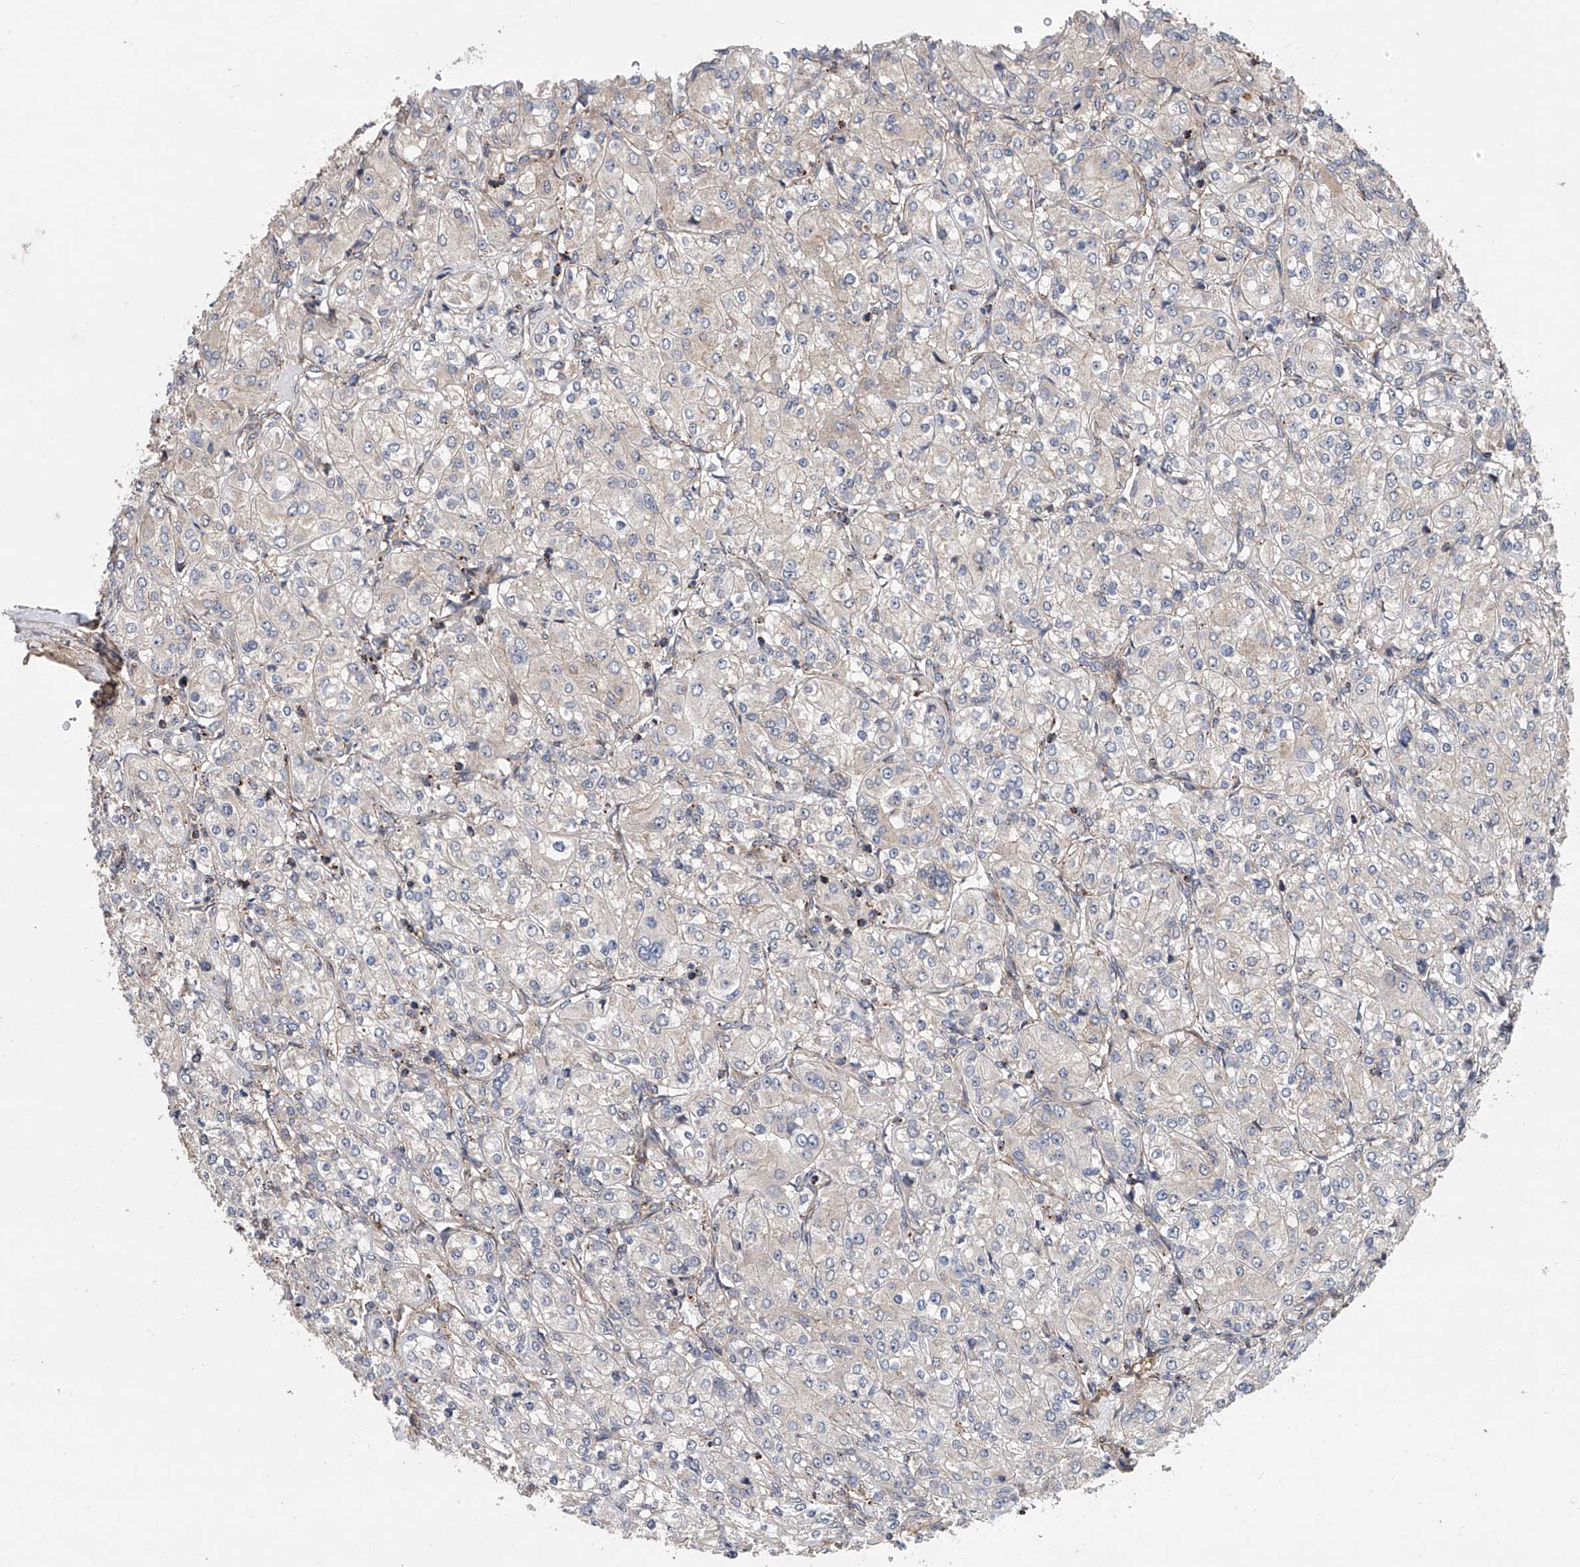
{"staining": {"intensity": "negative", "quantity": "none", "location": "none"}, "tissue": "renal cancer", "cell_type": "Tumor cells", "image_type": "cancer", "snomed": [{"axis": "morphology", "description": "Adenocarcinoma, NOS"}, {"axis": "topography", "description": "Kidney"}], "caption": "High magnification brightfield microscopy of renal cancer stained with DAB (3,3'-diaminobenzidine) (brown) and counterstained with hematoxylin (blue): tumor cells show no significant positivity.", "gene": "USP47", "patient": {"sex": "male", "age": 77}}